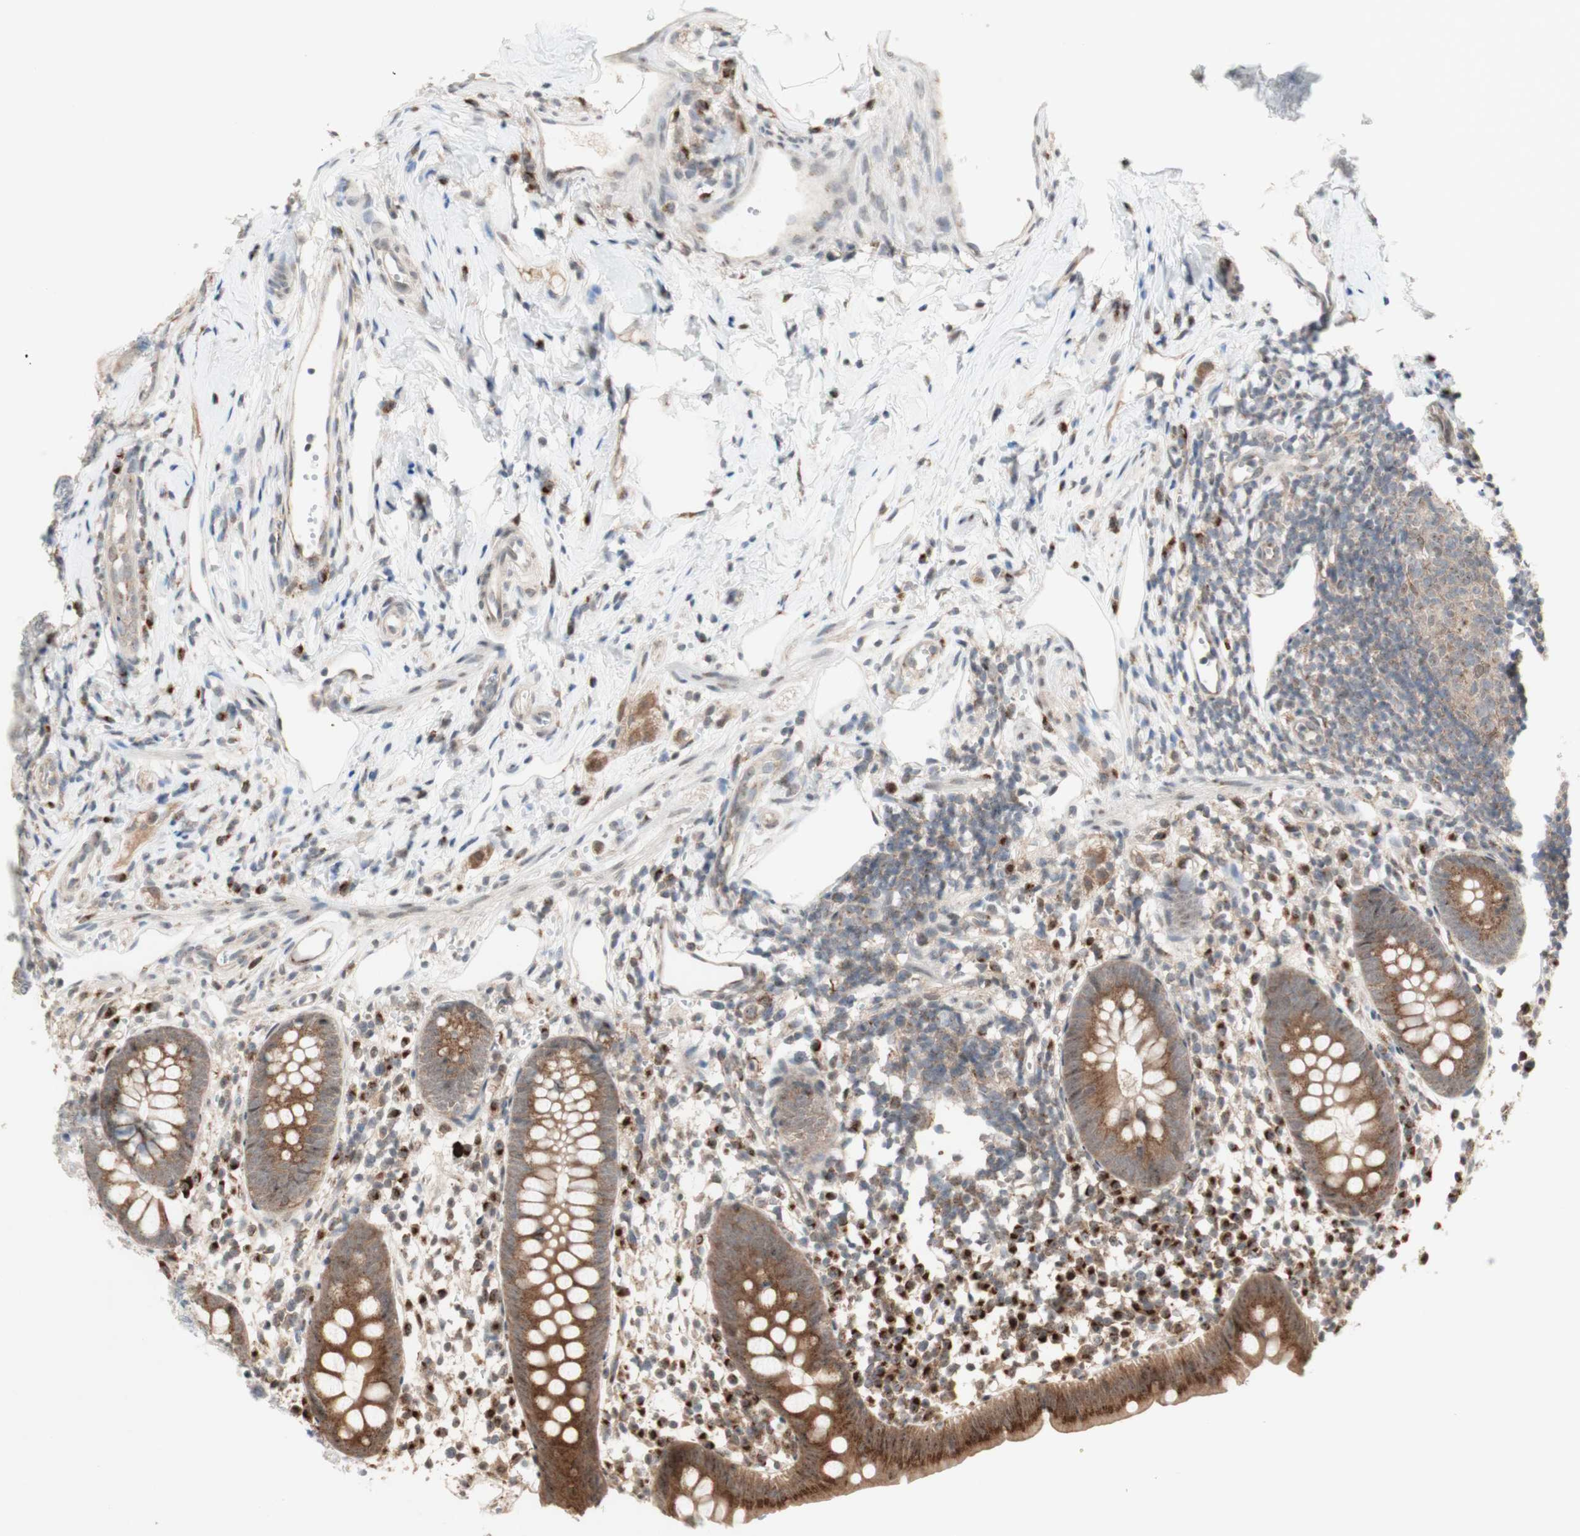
{"staining": {"intensity": "moderate", "quantity": ">75%", "location": "cytoplasmic/membranous"}, "tissue": "appendix", "cell_type": "Glandular cells", "image_type": "normal", "snomed": [{"axis": "morphology", "description": "Normal tissue, NOS"}, {"axis": "topography", "description": "Appendix"}], "caption": "This image demonstrates immunohistochemistry (IHC) staining of normal human appendix, with medium moderate cytoplasmic/membranous expression in approximately >75% of glandular cells.", "gene": "CYLD", "patient": {"sex": "female", "age": 20}}